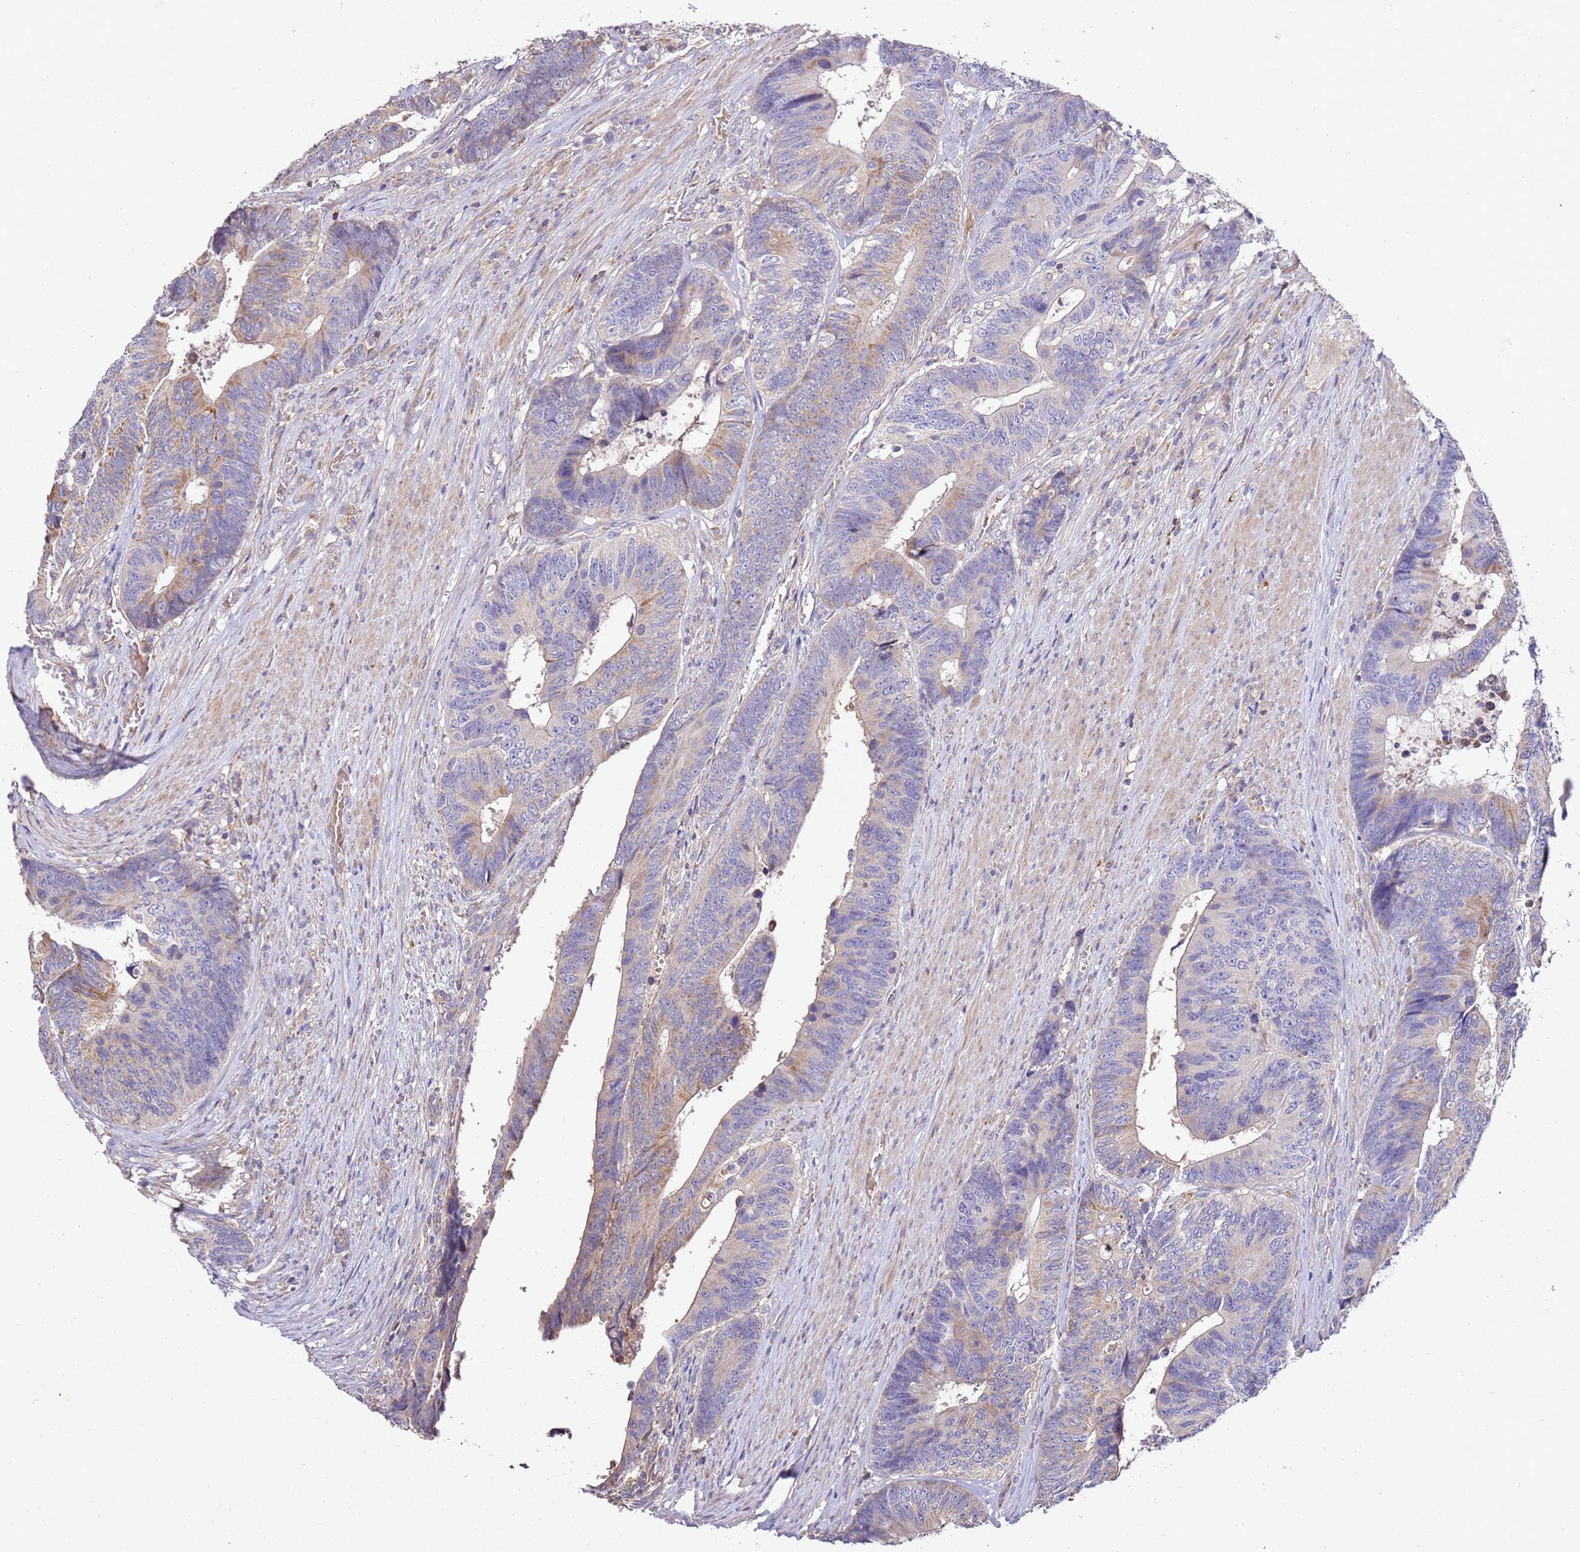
{"staining": {"intensity": "weak", "quantity": "25%-75%", "location": "cytoplasmic/membranous"}, "tissue": "colorectal cancer", "cell_type": "Tumor cells", "image_type": "cancer", "snomed": [{"axis": "morphology", "description": "Adenocarcinoma, NOS"}, {"axis": "topography", "description": "Colon"}], "caption": "A brown stain highlights weak cytoplasmic/membranous positivity of a protein in human colorectal cancer (adenocarcinoma) tumor cells.", "gene": "OR2B11", "patient": {"sex": "male", "age": 87}}